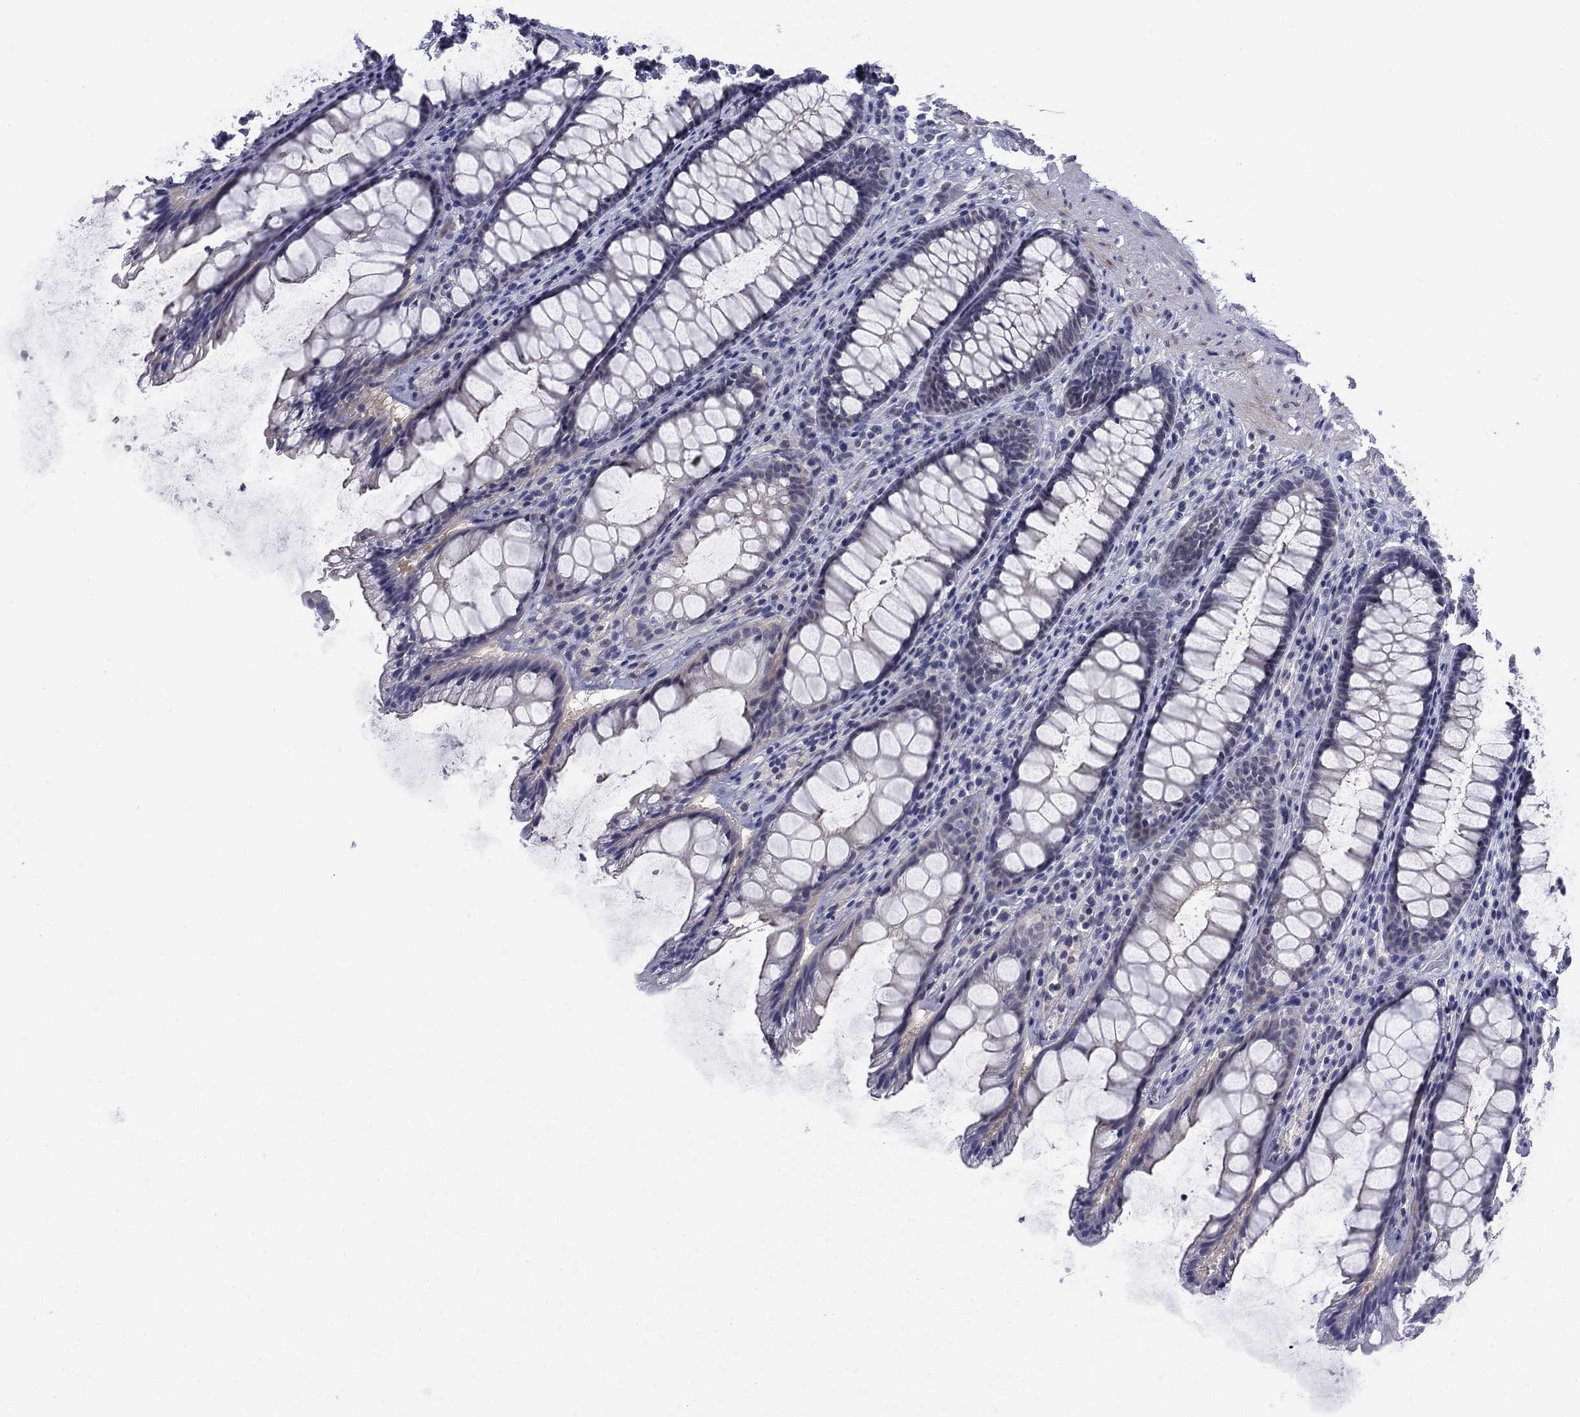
{"staining": {"intensity": "negative", "quantity": "none", "location": "none"}, "tissue": "rectum", "cell_type": "Glandular cells", "image_type": "normal", "snomed": [{"axis": "morphology", "description": "Normal tissue, NOS"}, {"axis": "topography", "description": "Rectum"}], "caption": "DAB (3,3'-diaminobenzidine) immunohistochemical staining of normal human rectum demonstrates no significant staining in glandular cells.", "gene": "TIGD4", "patient": {"sex": "male", "age": 72}}